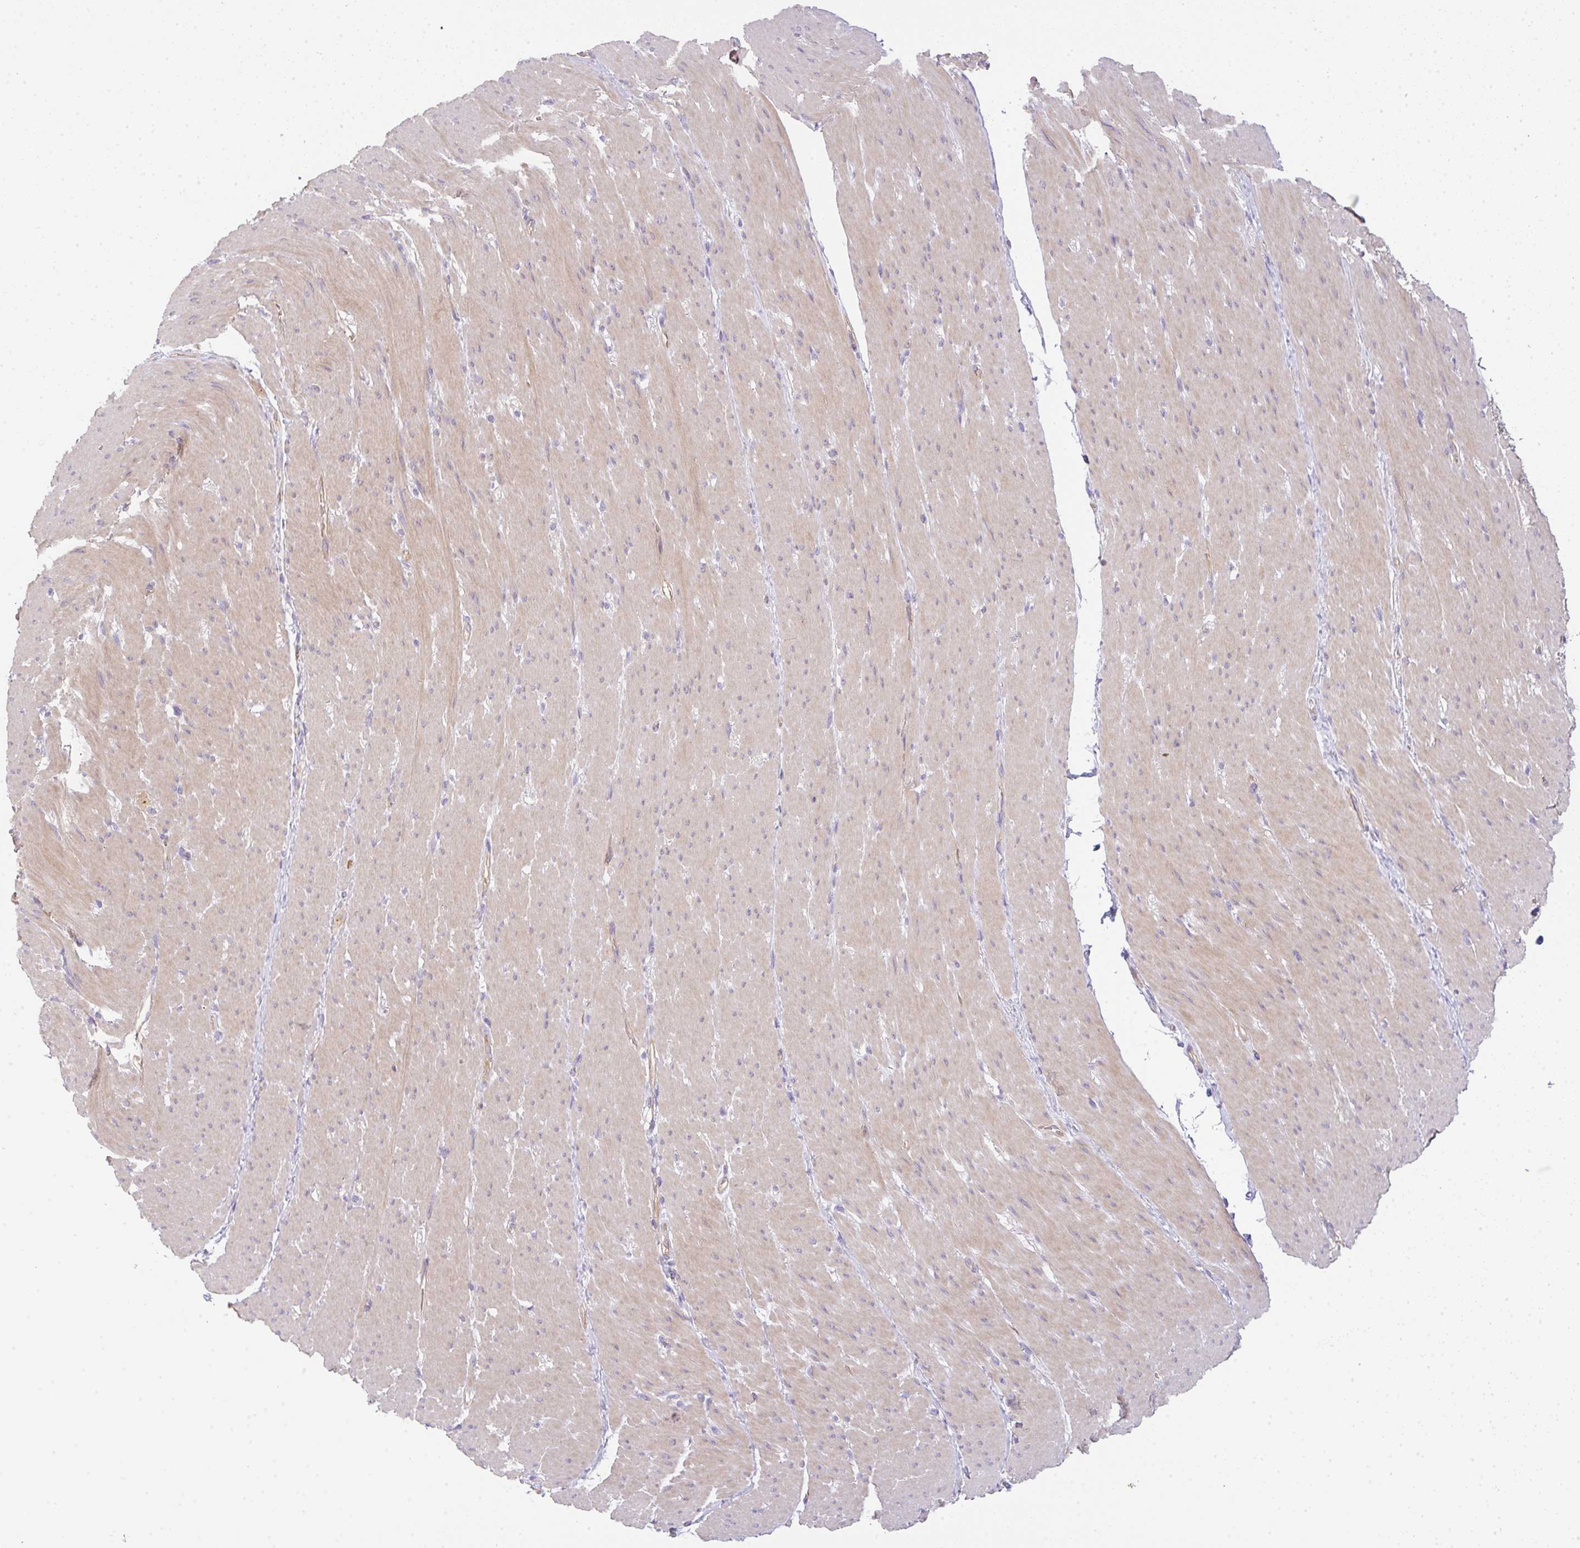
{"staining": {"intensity": "weak", "quantity": "25%-75%", "location": "cytoplasmic/membranous"}, "tissue": "smooth muscle", "cell_type": "Smooth muscle cells", "image_type": "normal", "snomed": [{"axis": "morphology", "description": "Normal tissue, NOS"}, {"axis": "topography", "description": "Smooth muscle"}, {"axis": "topography", "description": "Rectum"}], "caption": "Immunohistochemical staining of unremarkable smooth muscle reveals low levels of weak cytoplasmic/membranous expression in approximately 25%-75% of smooth muscle cells. The protein is shown in brown color, while the nuclei are stained blue.", "gene": "FILIP1", "patient": {"sex": "male", "age": 53}}